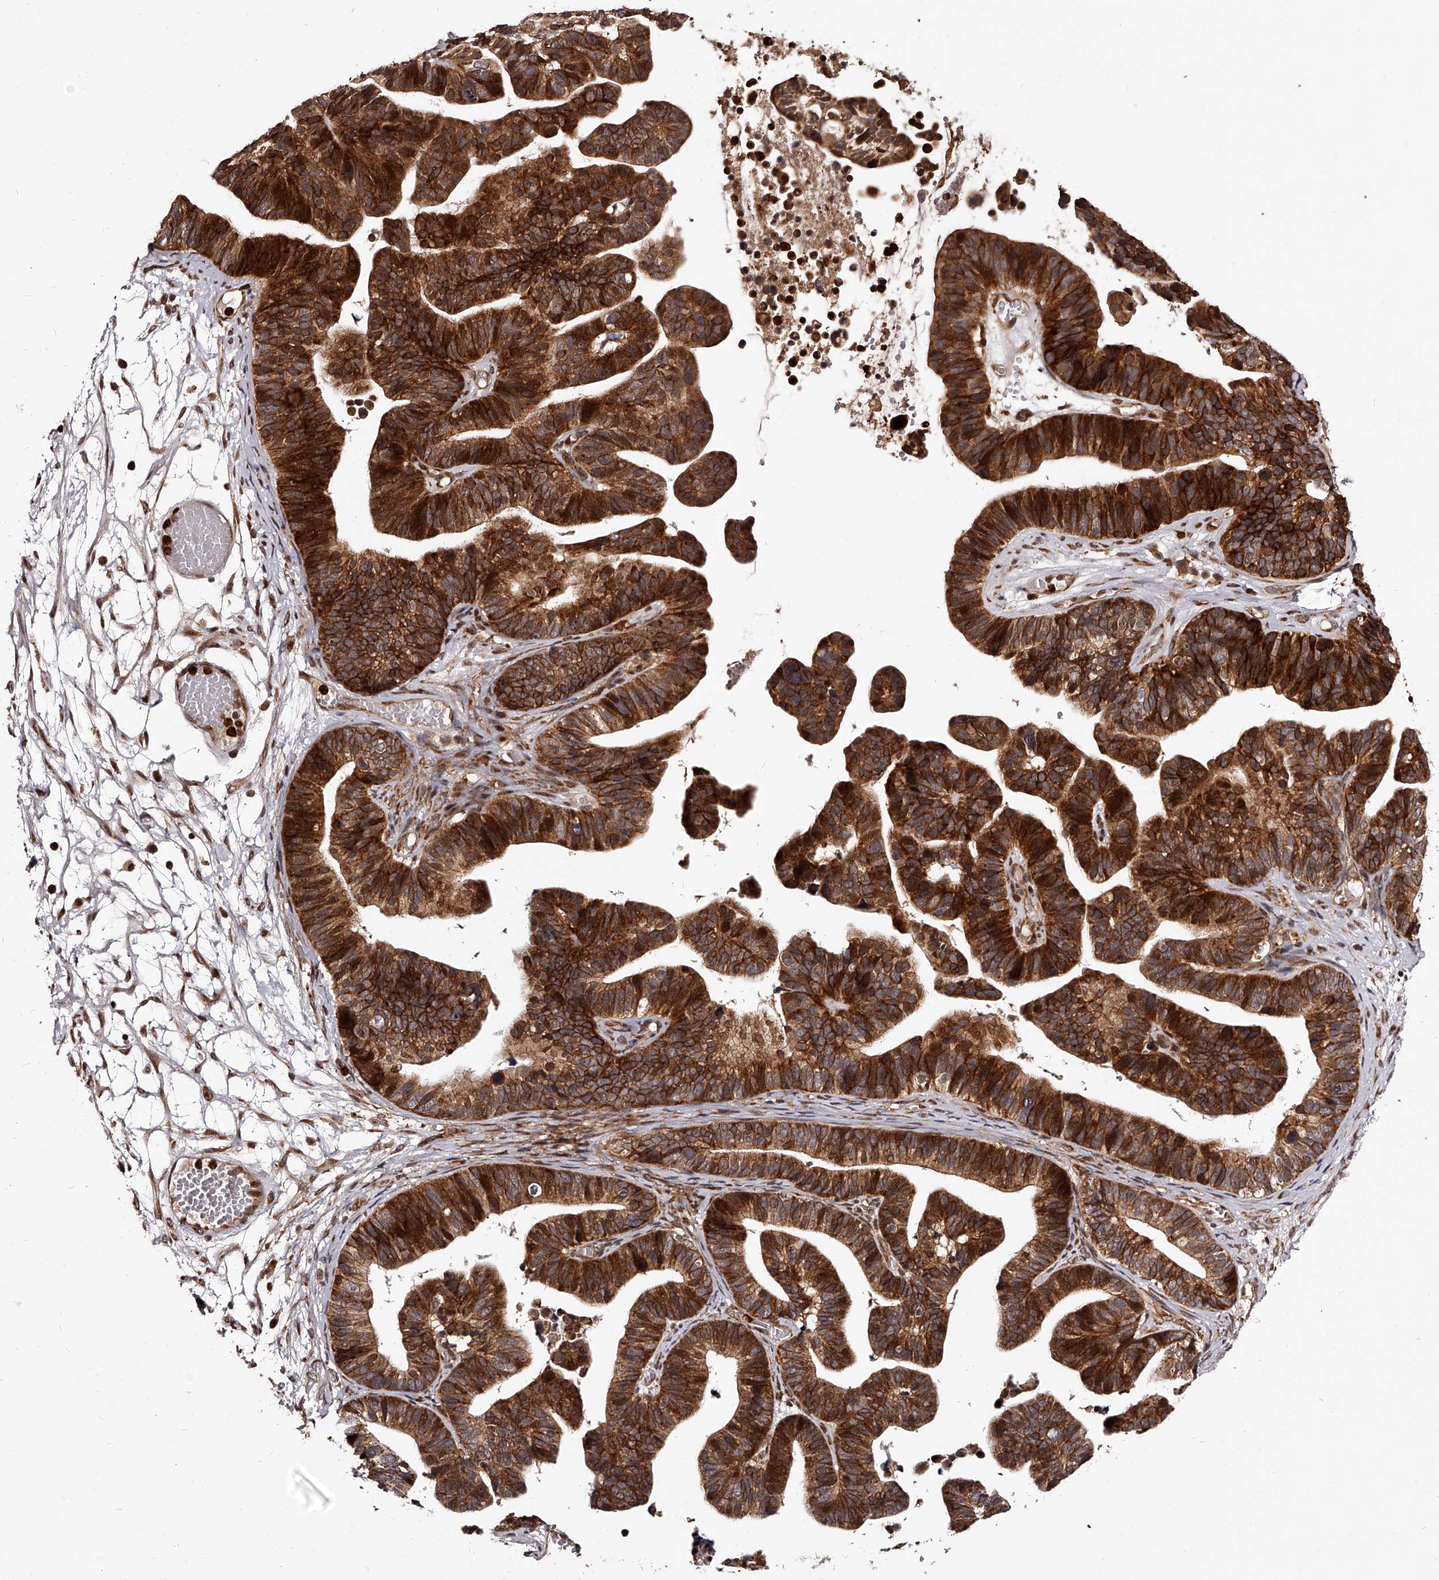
{"staining": {"intensity": "strong", "quantity": ">75%", "location": "cytoplasmic/membranous"}, "tissue": "ovarian cancer", "cell_type": "Tumor cells", "image_type": "cancer", "snomed": [{"axis": "morphology", "description": "Cystadenocarcinoma, serous, NOS"}, {"axis": "topography", "description": "Ovary"}], "caption": "Ovarian cancer (serous cystadenocarcinoma) tissue demonstrates strong cytoplasmic/membranous positivity in approximately >75% of tumor cells, visualized by immunohistochemistry. The staining is performed using DAB (3,3'-diaminobenzidine) brown chromogen to label protein expression. The nuclei are counter-stained blue using hematoxylin.", "gene": "RSC1A1", "patient": {"sex": "female", "age": 56}}